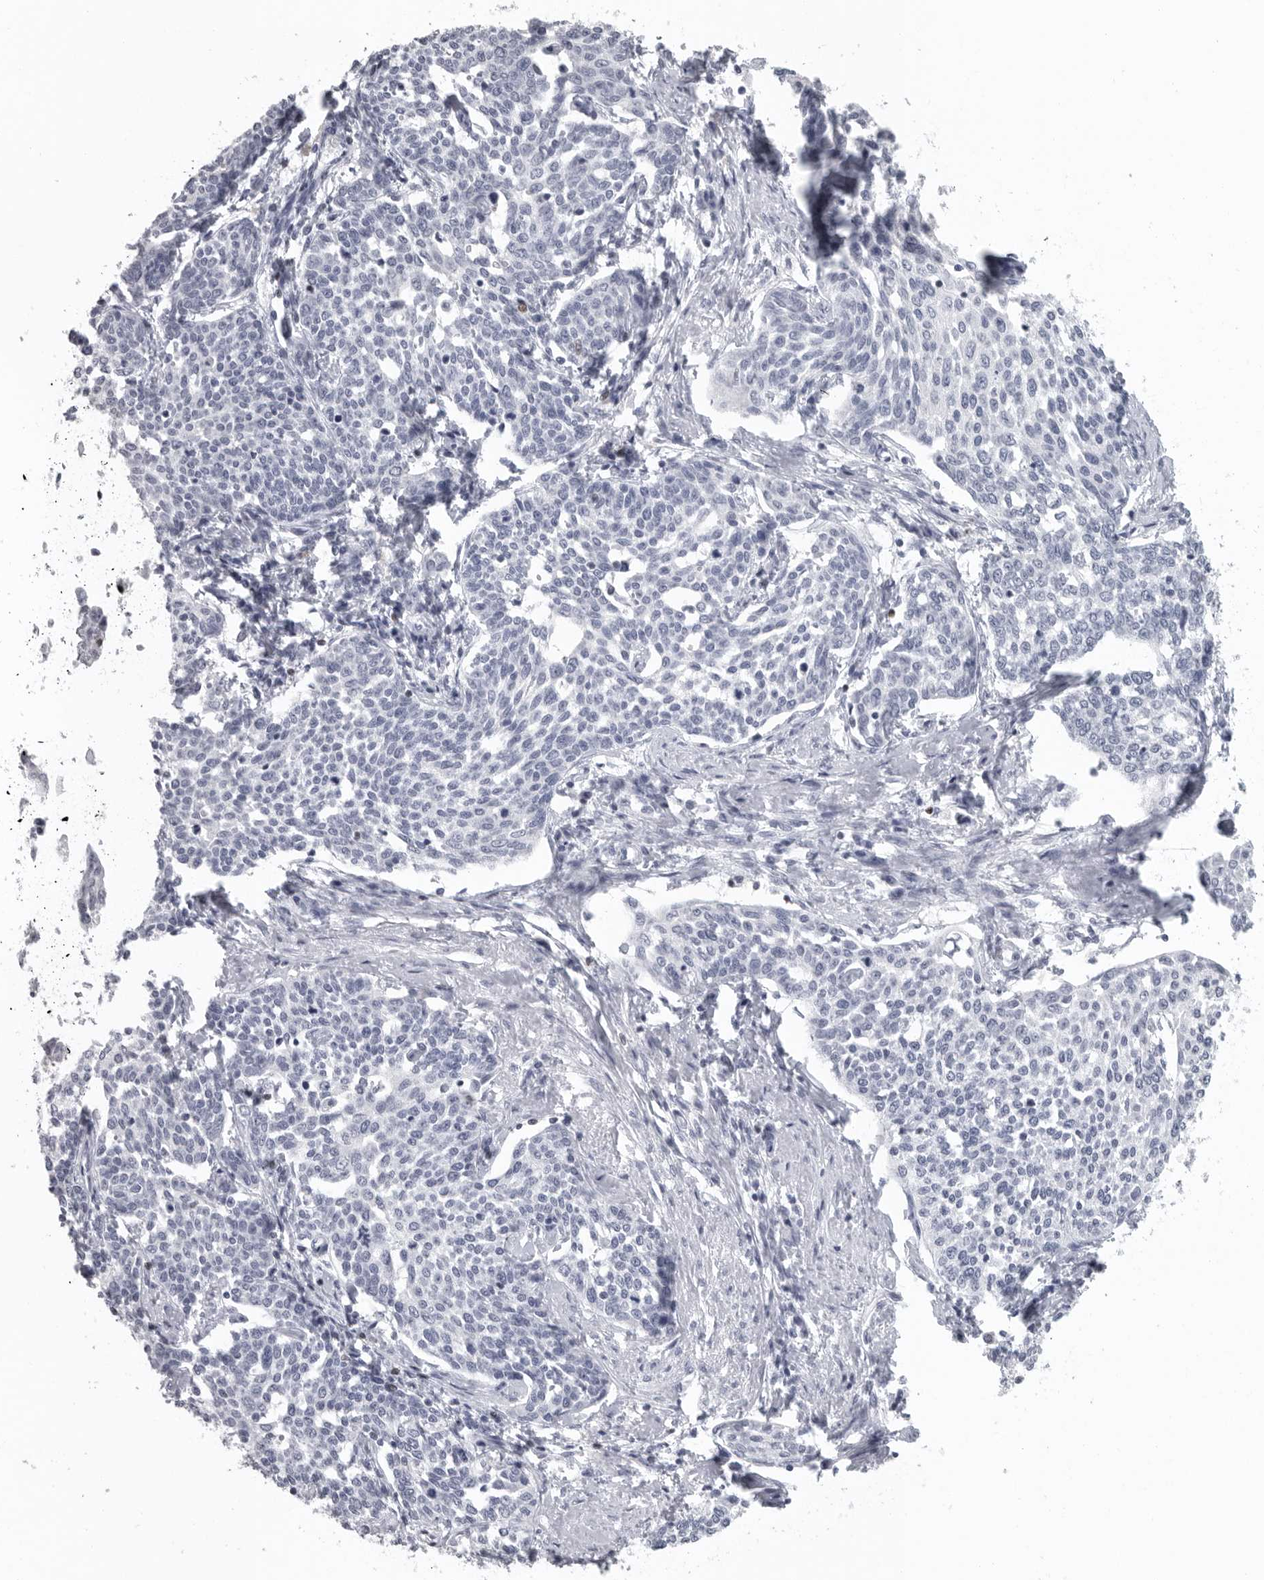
{"staining": {"intensity": "negative", "quantity": "none", "location": "none"}, "tissue": "cervical cancer", "cell_type": "Tumor cells", "image_type": "cancer", "snomed": [{"axis": "morphology", "description": "Squamous cell carcinoma, NOS"}, {"axis": "topography", "description": "Cervix"}], "caption": "Tumor cells are negative for brown protein staining in squamous cell carcinoma (cervical).", "gene": "SATB2", "patient": {"sex": "female", "age": 34}}